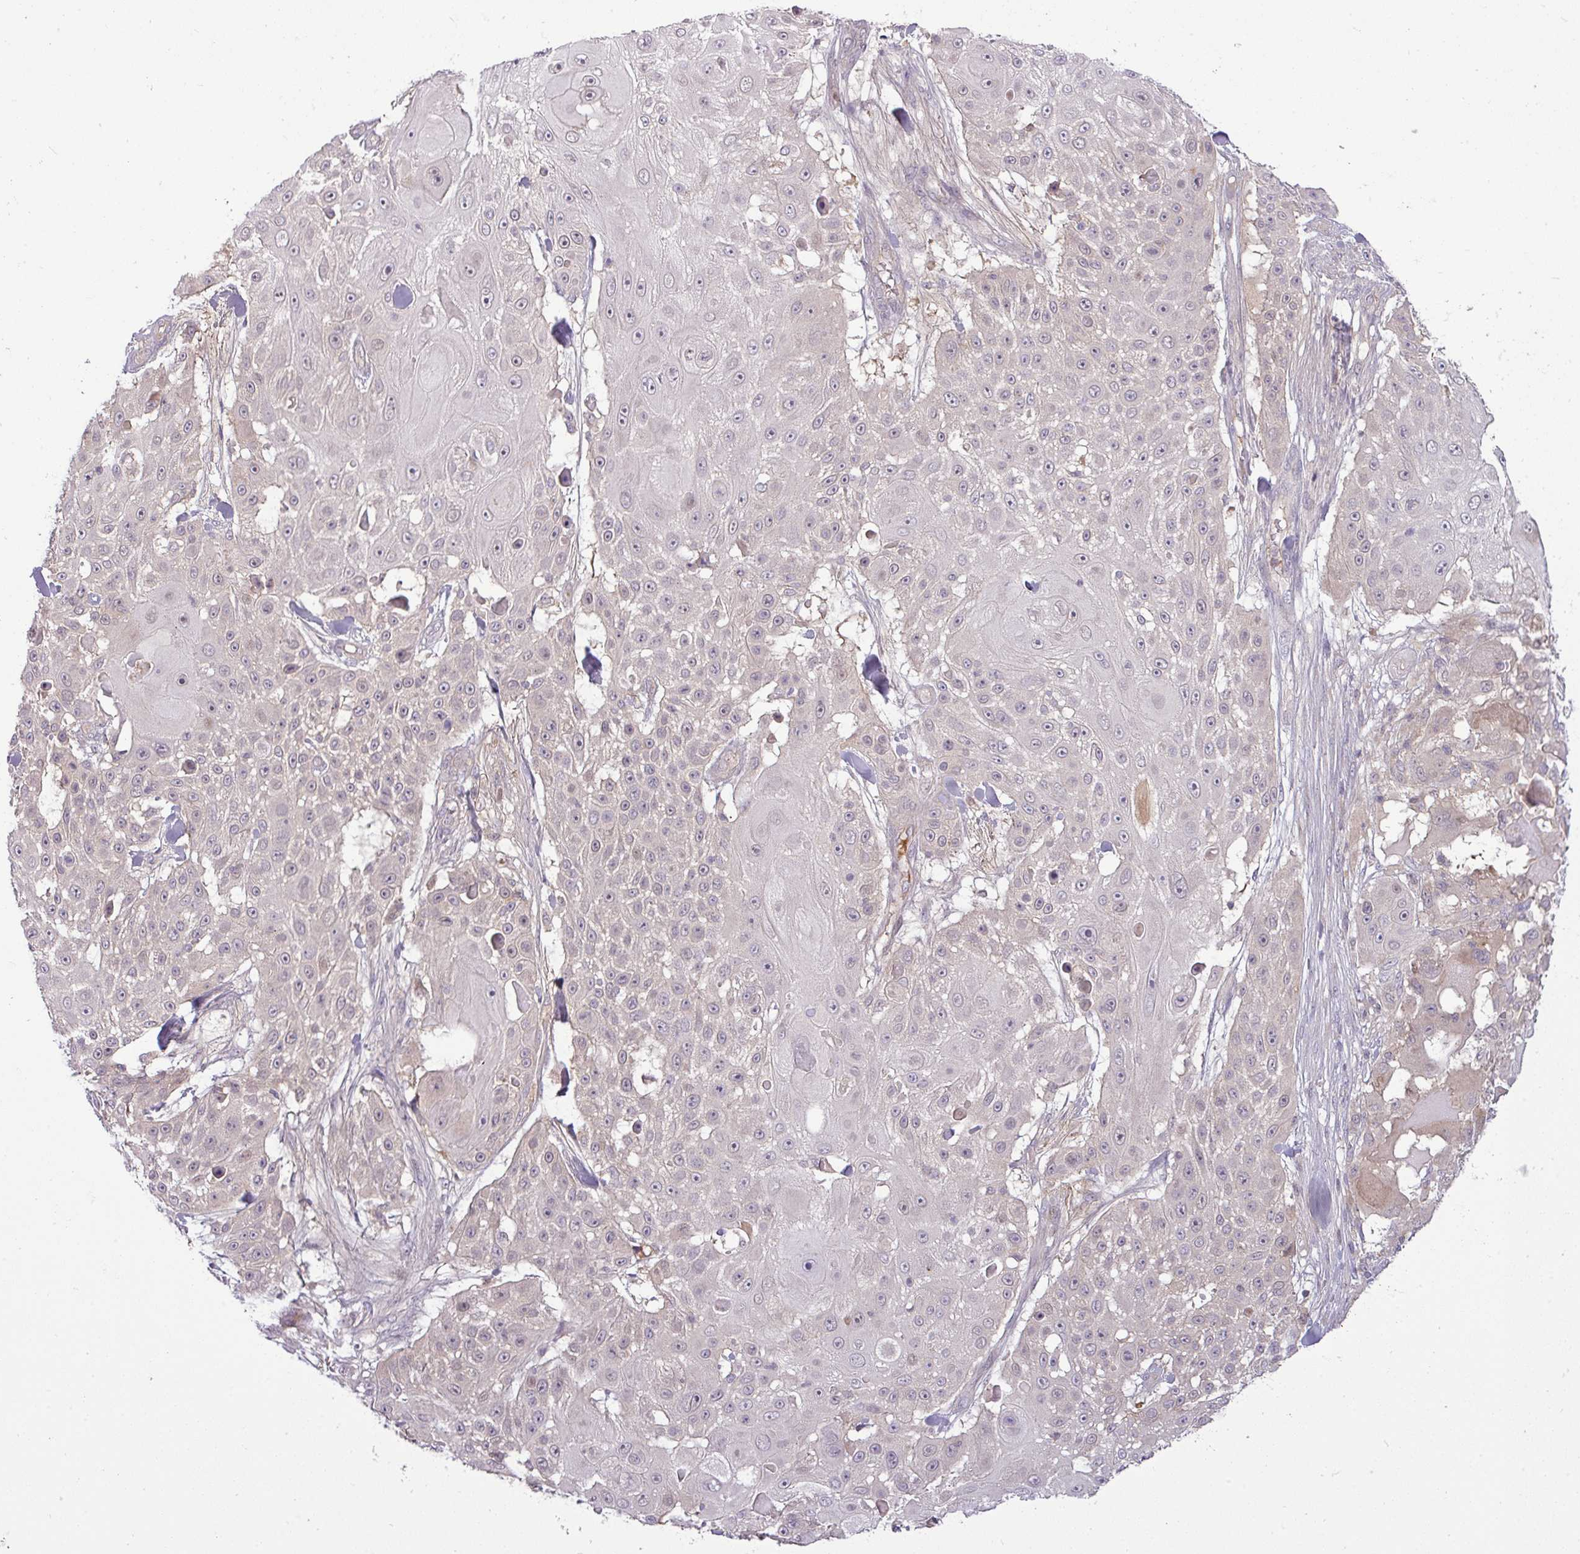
{"staining": {"intensity": "weak", "quantity": "<25%", "location": "cytoplasmic/membranous"}, "tissue": "skin cancer", "cell_type": "Tumor cells", "image_type": "cancer", "snomed": [{"axis": "morphology", "description": "Squamous cell carcinoma, NOS"}, {"axis": "topography", "description": "Skin"}], "caption": "The image demonstrates no significant positivity in tumor cells of skin cancer (squamous cell carcinoma).", "gene": "APOM", "patient": {"sex": "female", "age": 86}}